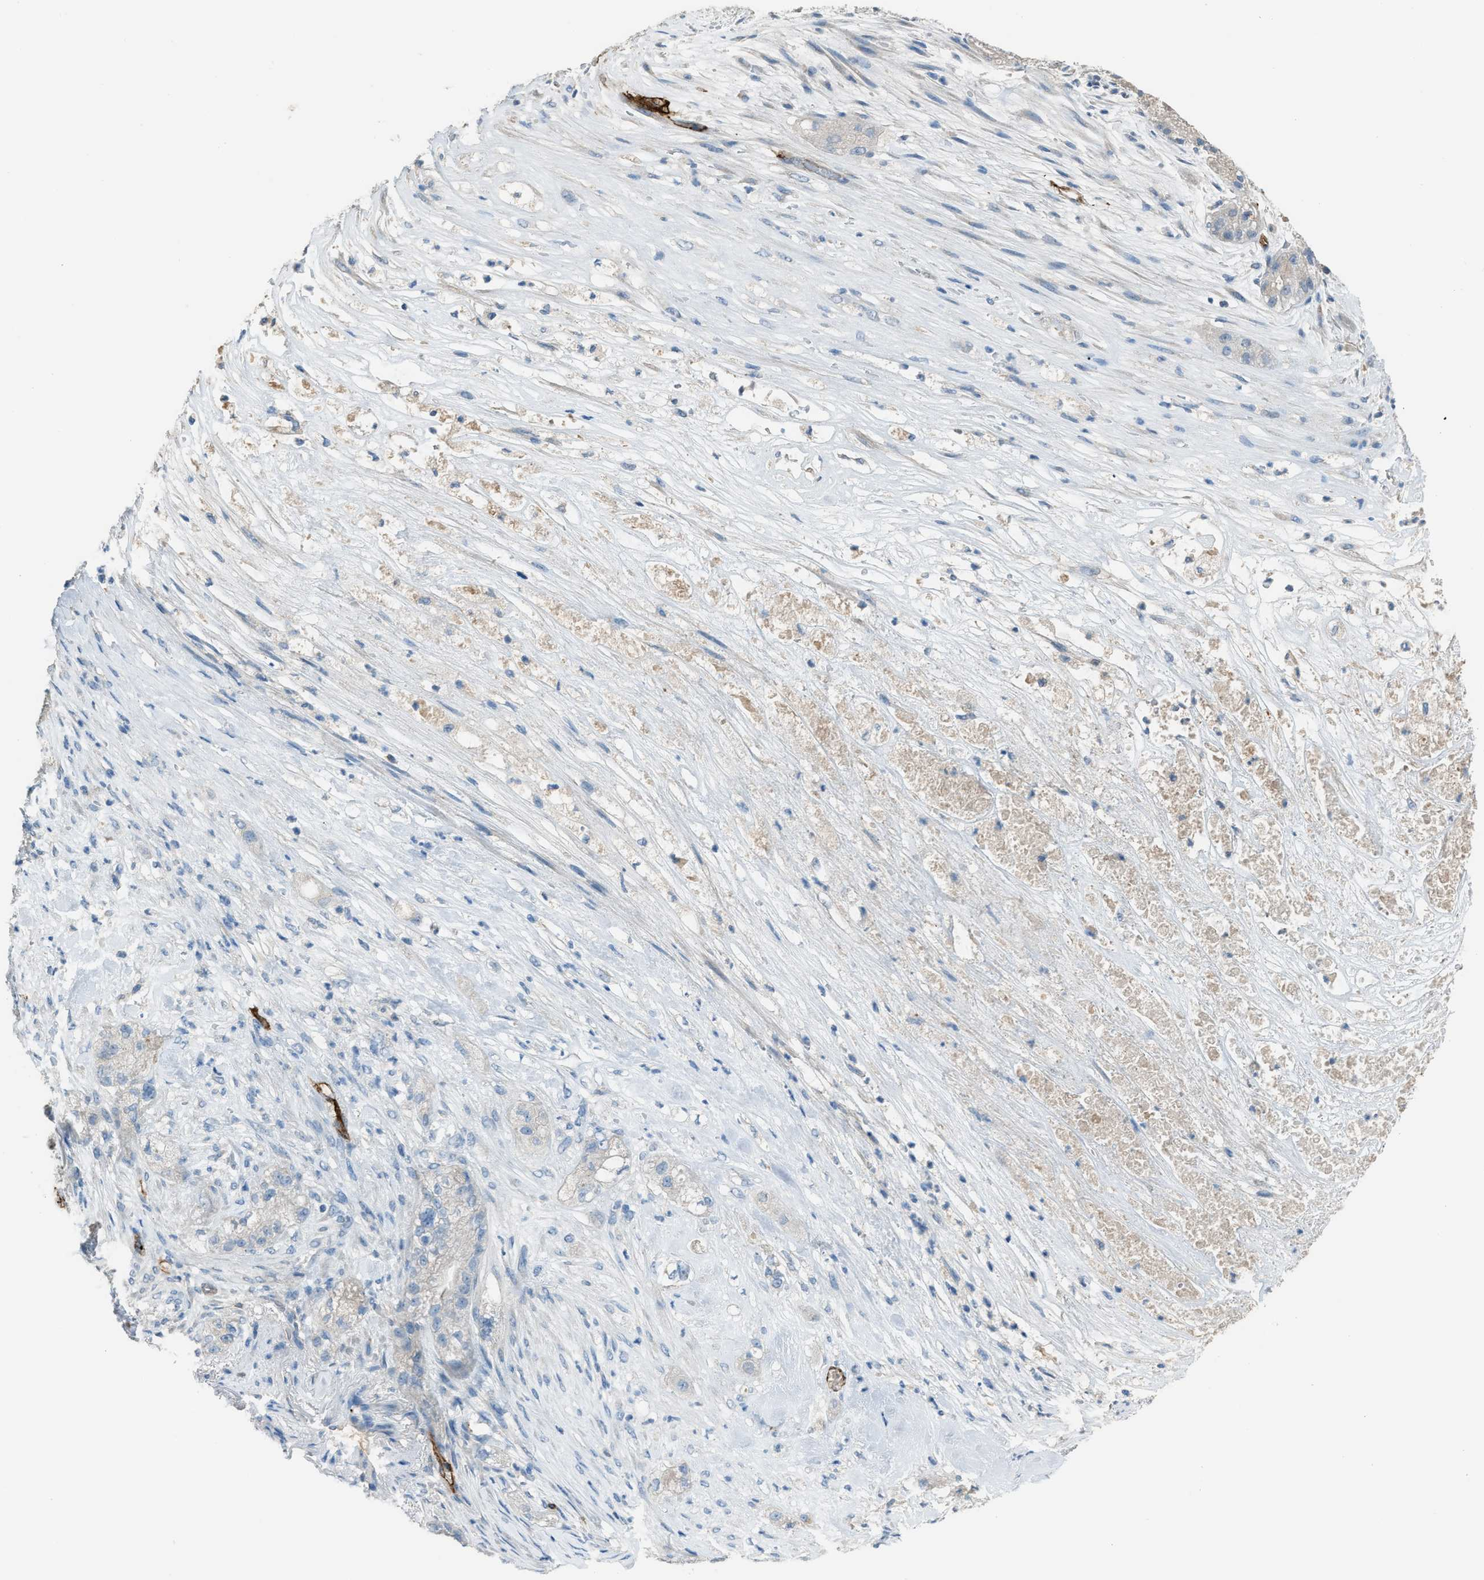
{"staining": {"intensity": "negative", "quantity": "none", "location": "none"}, "tissue": "pancreatic cancer", "cell_type": "Tumor cells", "image_type": "cancer", "snomed": [{"axis": "morphology", "description": "Adenocarcinoma, NOS"}, {"axis": "topography", "description": "Pancreas"}], "caption": "Tumor cells show no significant protein positivity in pancreatic cancer.", "gene": "SLC22A15", "patient": {"sex": "female", "age": 78}}